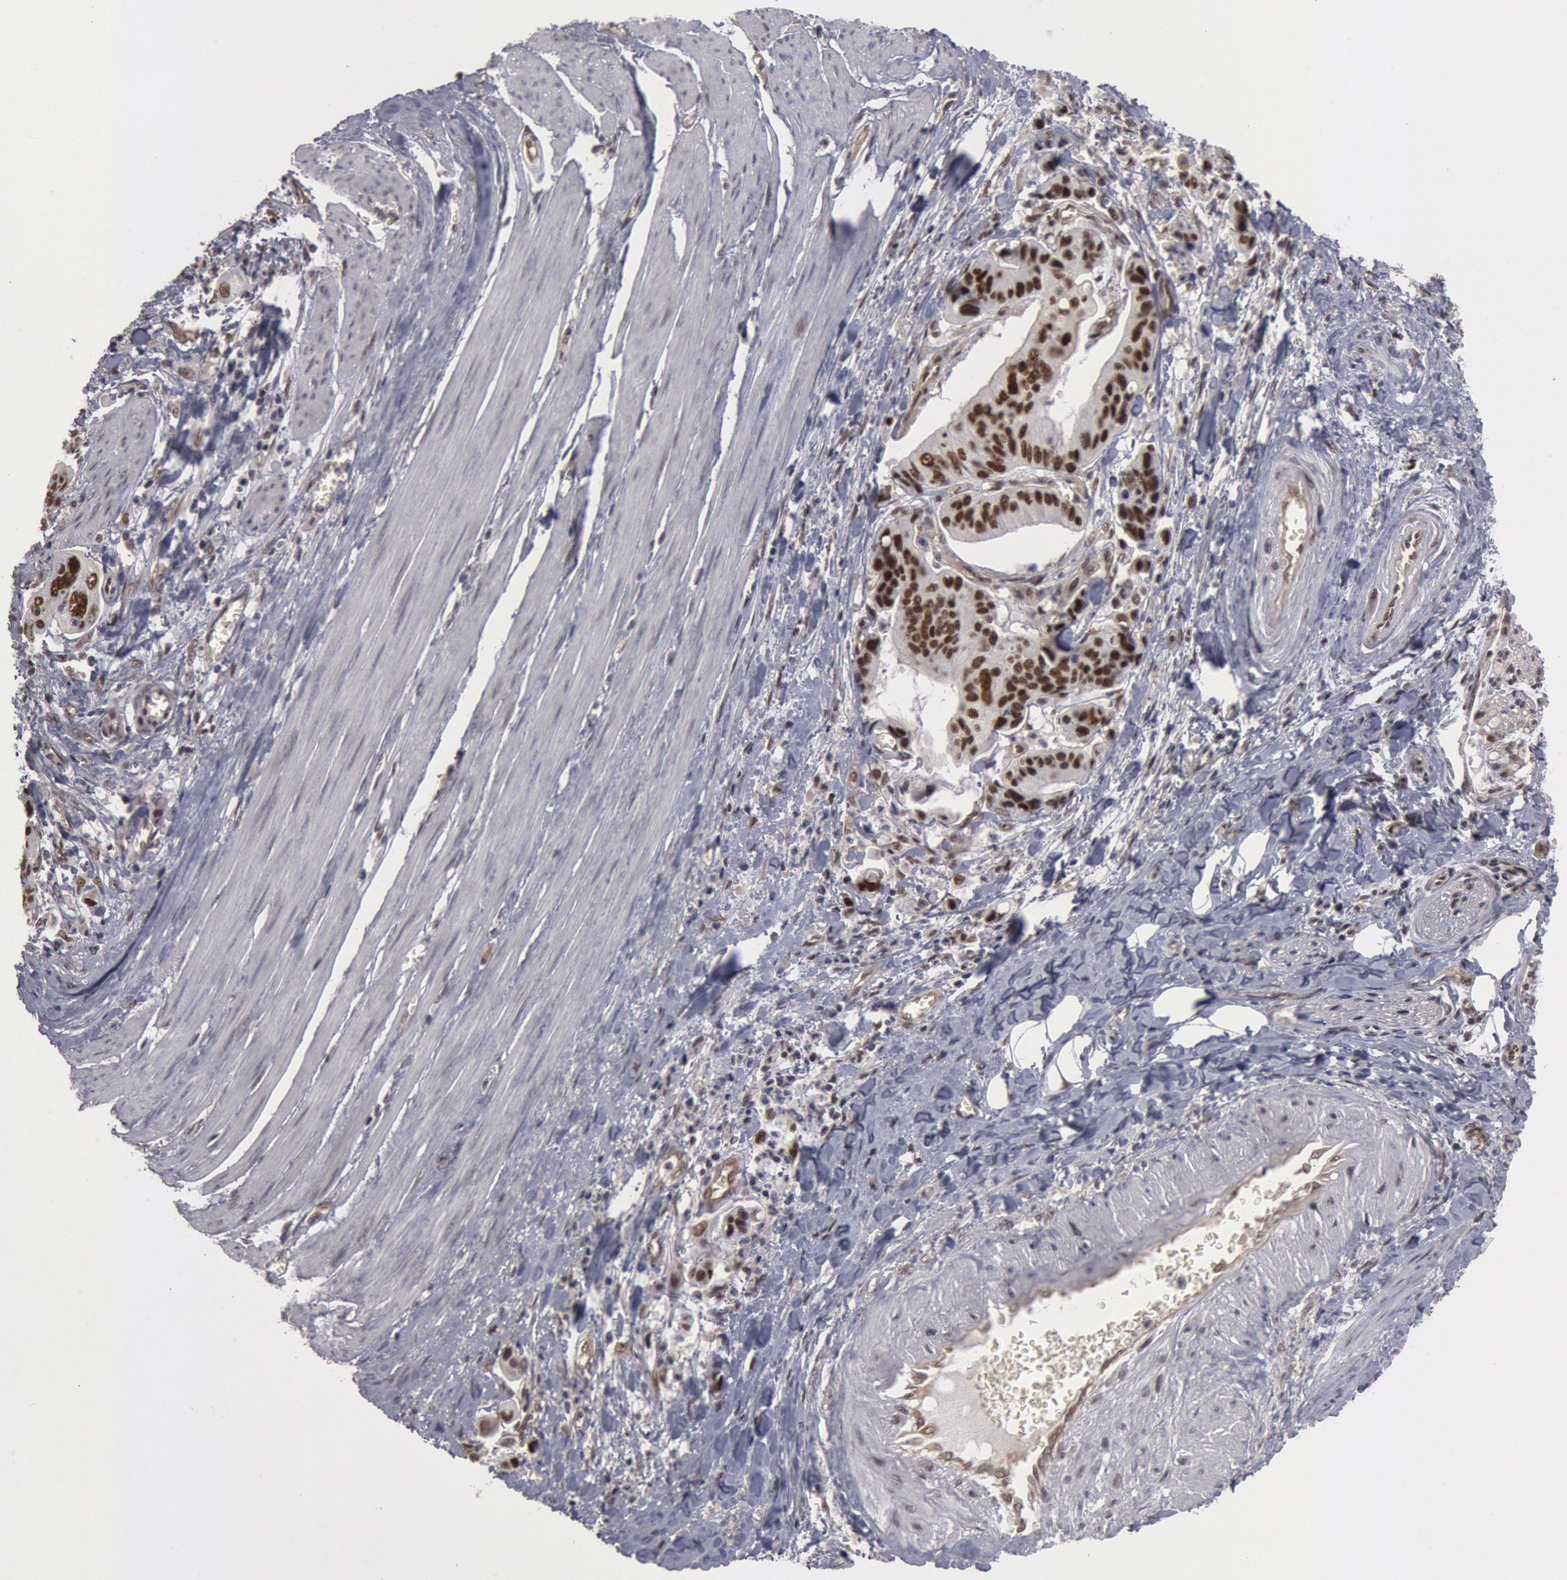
{"staining": {"intensity": "moderate", "quantity": ">75%", "location": "nuclear"}, "tissue": "stomach cancer", "cell_type": "Tumor cells", "image_type": "cancer", "snomed": [{"axis": "morphology", "description": "Adenocarcinoma, NOS"}, {"axis": "topography", "description": "Stomach, upper"}], "caption": "Immunohistochemical staining of human stomach cancer (adenocarcinoma) reveals medium levels of moderate nuclear protein expression in approximately >75% of tumor cells.", "gene": "PPP4R3B", "patient": {"sex": "male", "age": 80}}